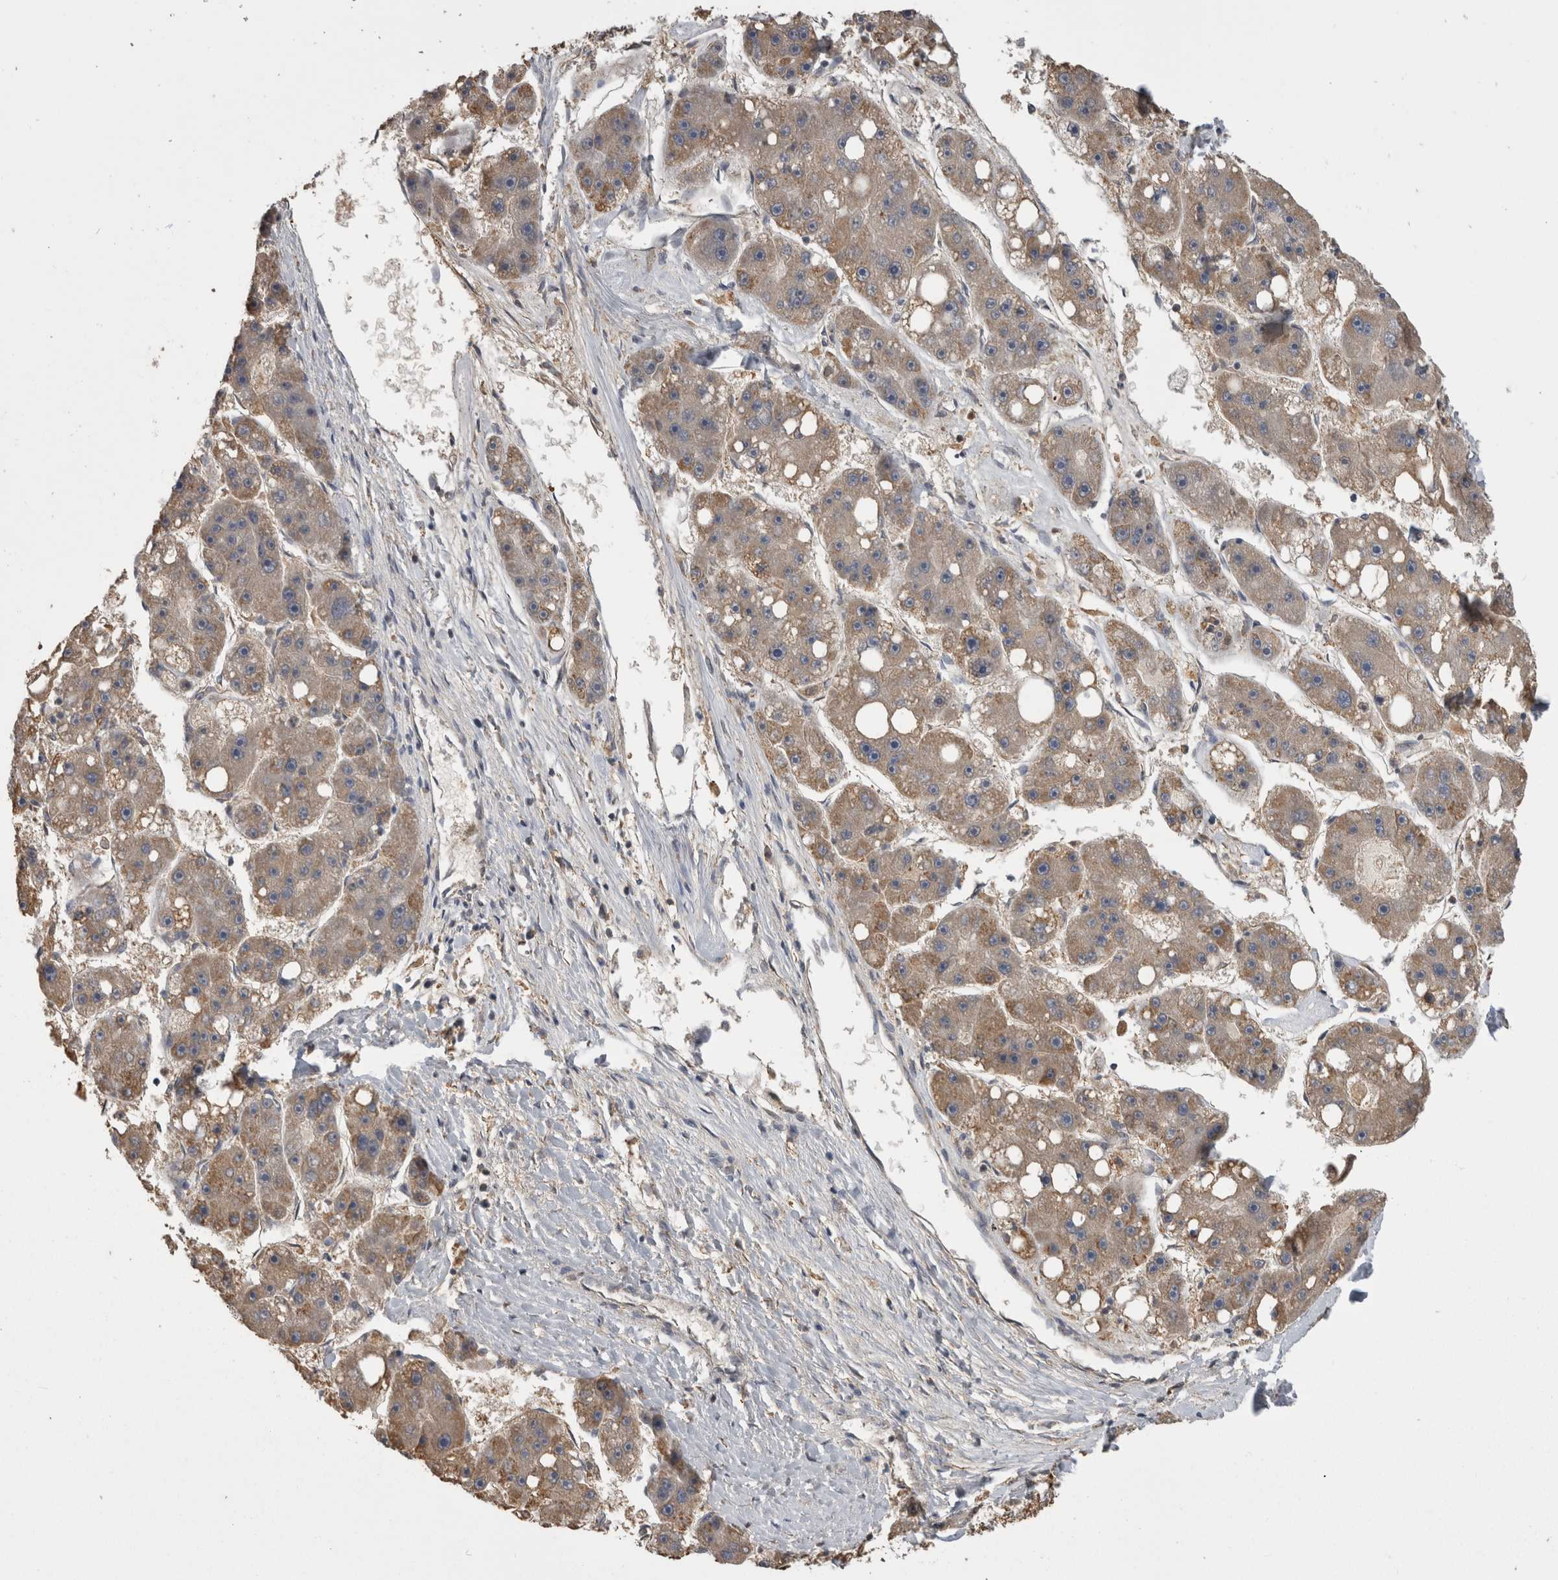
{"staining": {"intensity": "moderate", "quantity": "25%-75%", "location": "cytoplasmic/membranous"}, "tissue": "liver cancer", "cell_type": "Tumor cells", "image_type": "cancer", "snomed": [{"axis": "morphology", "description": "Carcinoma, Hepatocellular, NOS"}, {"axis": "topography", "description": "Liver"}], "caption": "Immunohistochemistry (DAB) staining of liver cancer (hepatocellular carcinoma) displays moderate cytoplasmic/membranous protein expression in approximately 25%-75% of tumor cells.", "gene": "ANXA13", "patient": {"sex": "female", "age": 61}}